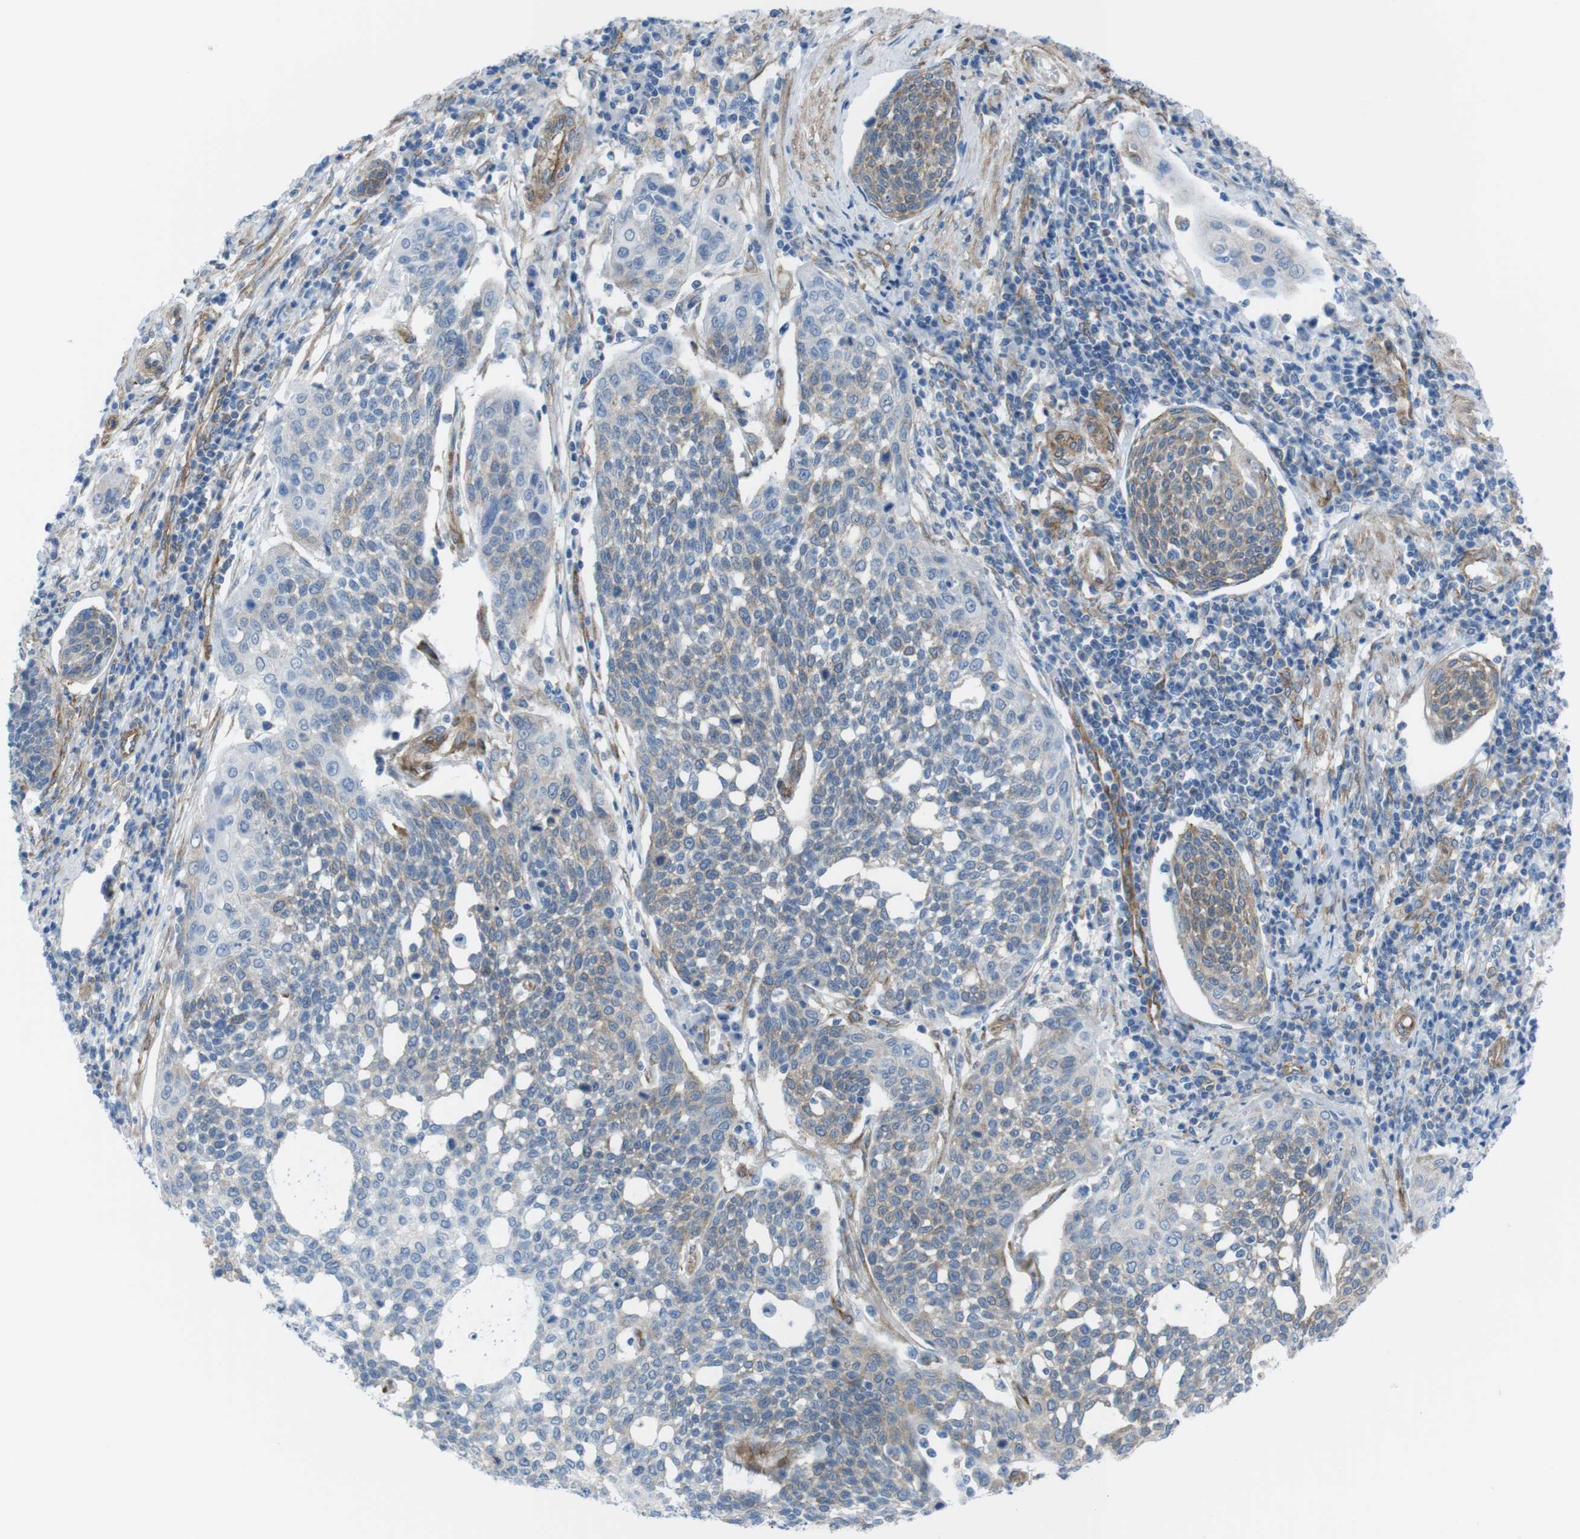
{"staining": {"intensity": "weak", "quantity": "25%-75%", "location": "cytoplasmic/membranous"}, "tissue": "cervical cancer", "cell_type": "Tumor cells", "image_type": "cancer", "snomed": [{"axis": "morphology", "description": "Squamous cell carcinoma, NOS"}, {"axis": "topography", "description": "Cervix"}], "caption": "Brown immunohistochemical staining in human cervical cancer reveals weak cytoplasmic/membranous expression in about 25%-75% of tumor cells.", "gene": "DIAPH2", "patient": {"sex": "female", "age": 34}}